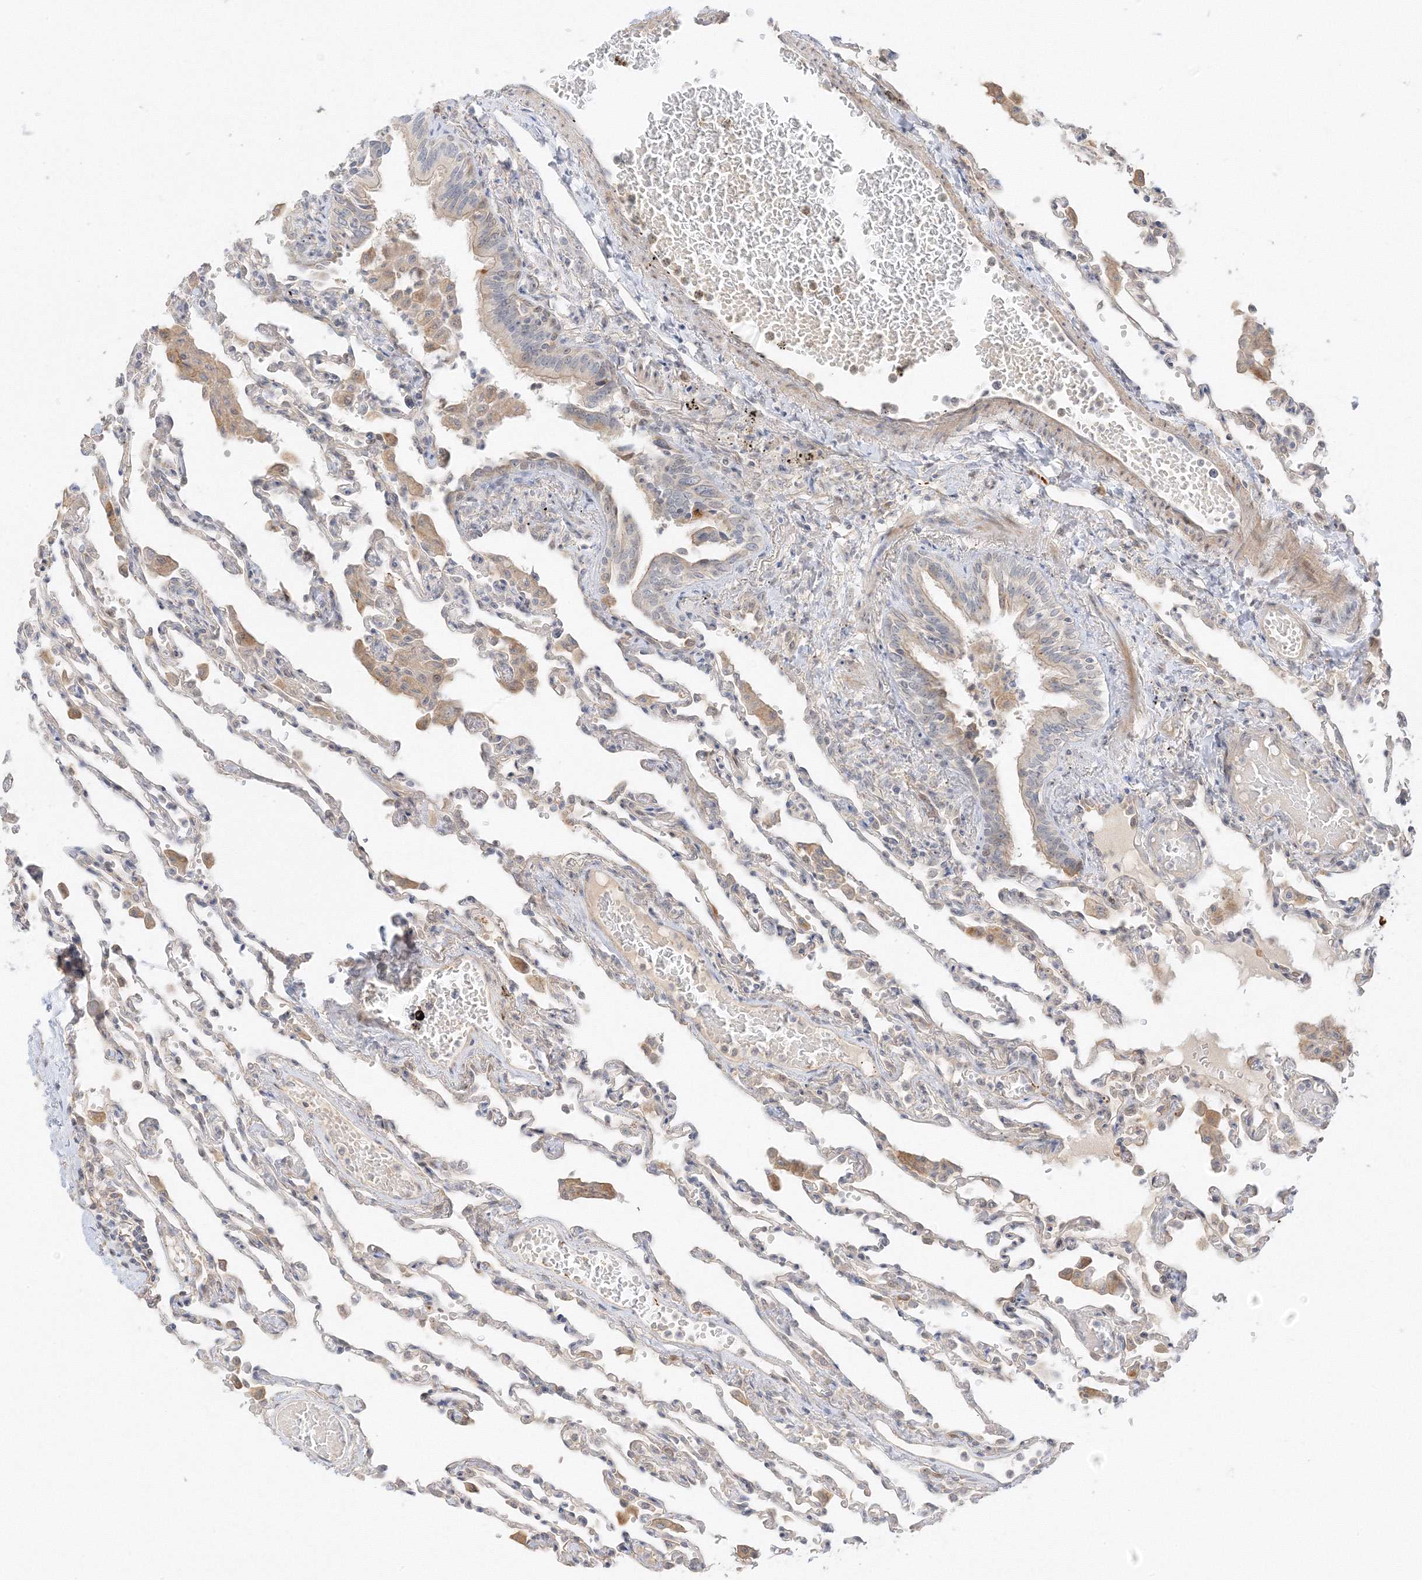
{"staining": {"intensity": "negative", "quantity": "none", "location": "none"}, "tissue": "lung", "cell_type": "Alveolar cells", "image_type": "normal", "snomed": [{"axis": "morphology", "description": "Normal tissue, NOS"}, {"axis": "topography", "description": "Bronchus"}, {"axis": "topography", "description": "Lung"}], "caption": "The immunohistochemistry (IHC) histopathology image has no significant expression in alveolar cells of lung.", "gene": "ETAA1", "patient": {"sex": "female", "age": 49}}